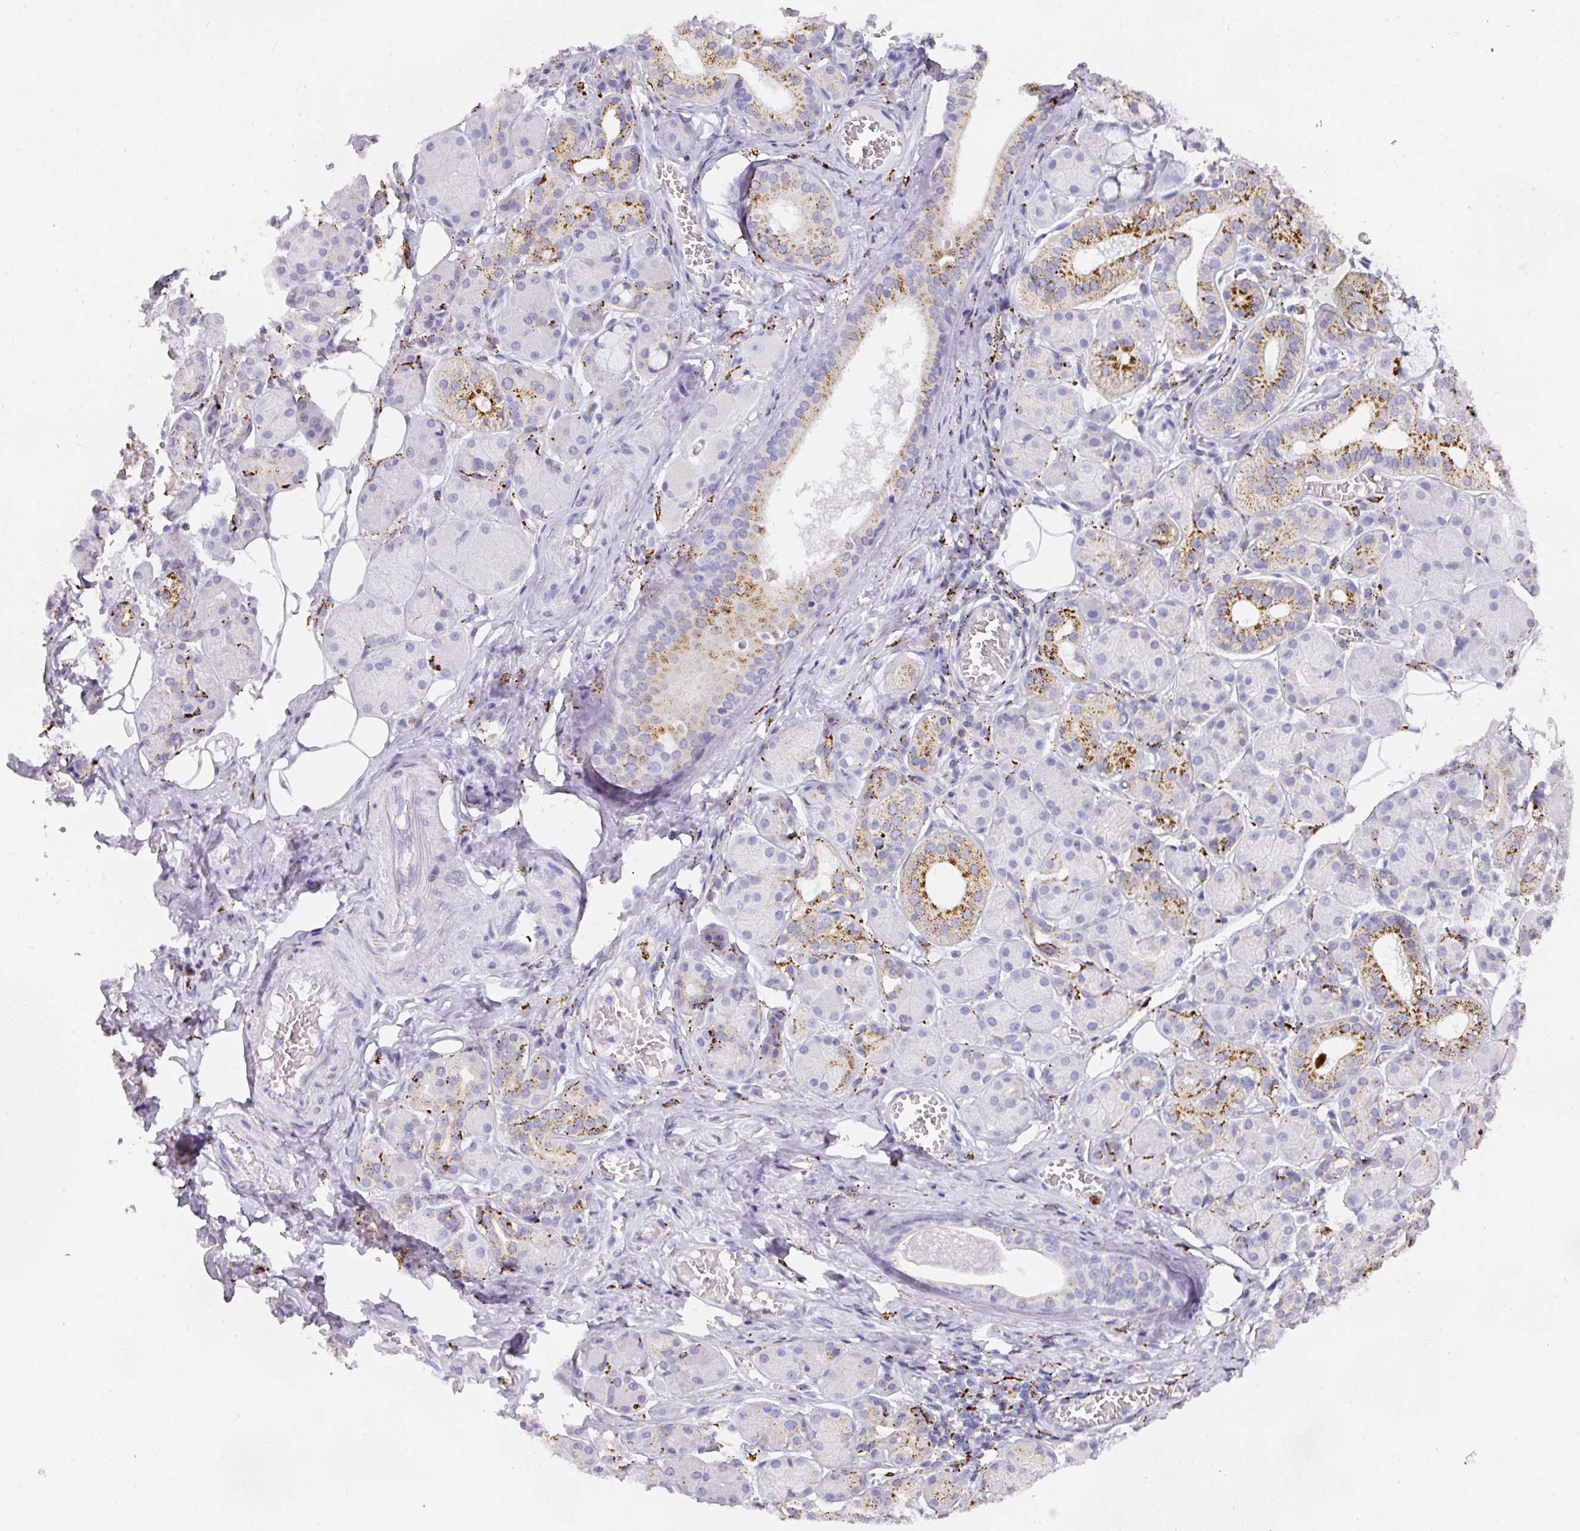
{"staining": {"intensity": "moderate", "quantity": "25%-75%", "location": "cytoplasmic/membranous"}, "tissue": "salivary gland", "cell_type": "Glandular cells", "image_type": "normal", "snomed": [{"axis": "morphology", "description": "Squamous cell carcinoma, NOS"}, {"axis": "topography", "description": "Skin"}, {"axis": "topography", "description": "Head-Neck"}], "caption": "Protein staining exhibits moderate cytoplasmic/membranous expression in approximately 25%-75% of glandular cells in normal salivary gland.", "gene": "MMACHC", "patient": {"sex": "male", "age": 80}}